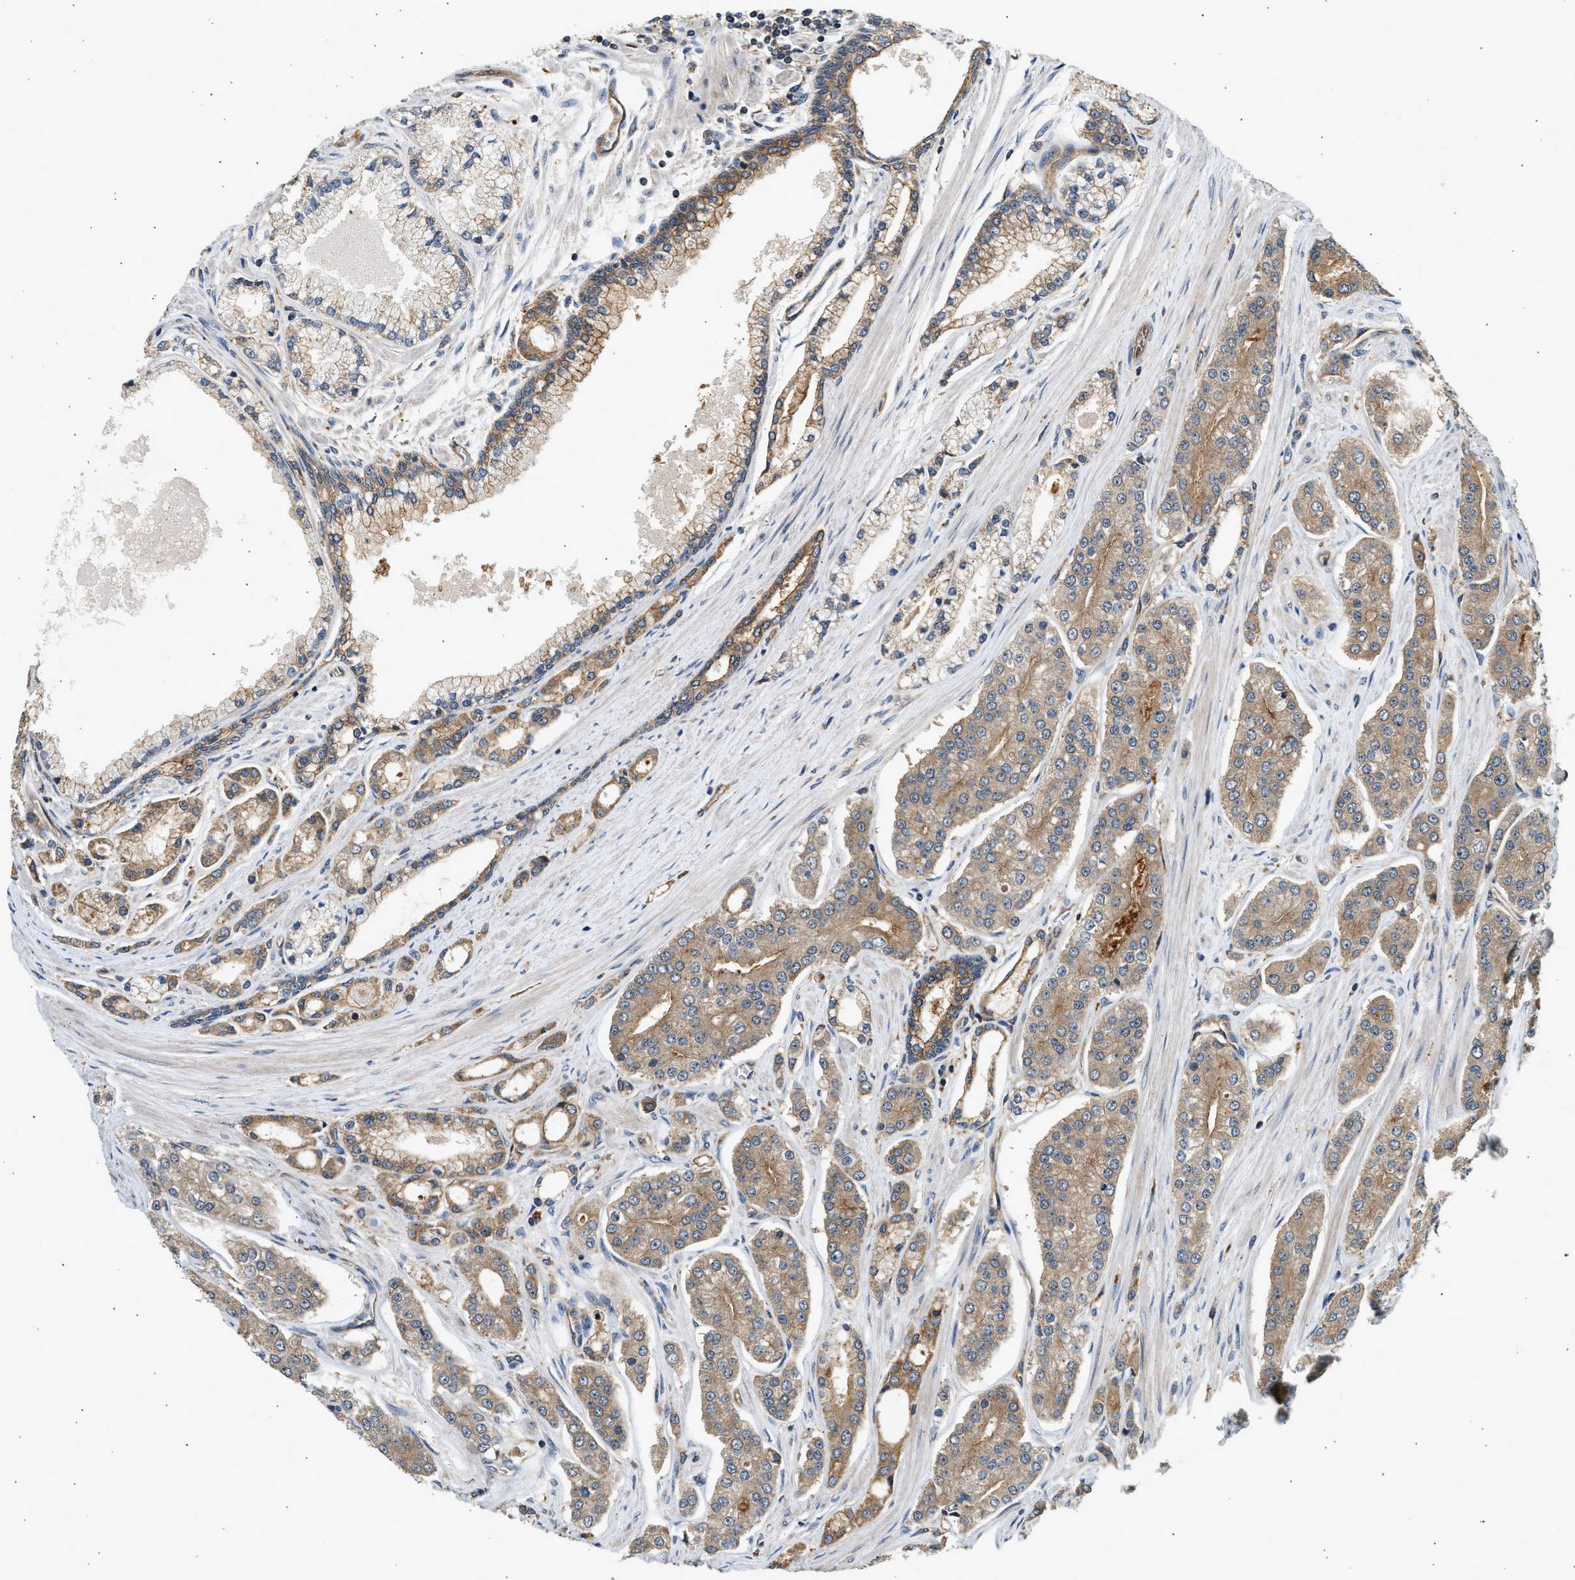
{"staining": {"intensity": "moderate", "quantity": ">75%", "location": "cytoplasmic/membranous"}, "tissue": "prostate cancer", "cell_type": "Tumor cells", "image_type": "cancer", "snomed": [{"axis": "morphology", "description": "Adenocarcinoma, High grade"}, {"axis": "topography", "description": "Prostate"}], "caption": "IHC micrograph of neoplastic tissue: human adenocarcinoma (high-grade) (prostate) stained using immunohistochemistry displays medium levels of moderate protein expression localized specifically in the cytoplasmic/membranous of tumor cells, appearing as a cytoplasmic/membranous brown color.", "gene": "DUSP14", "patient": {"sex": "male", "age": 71}}